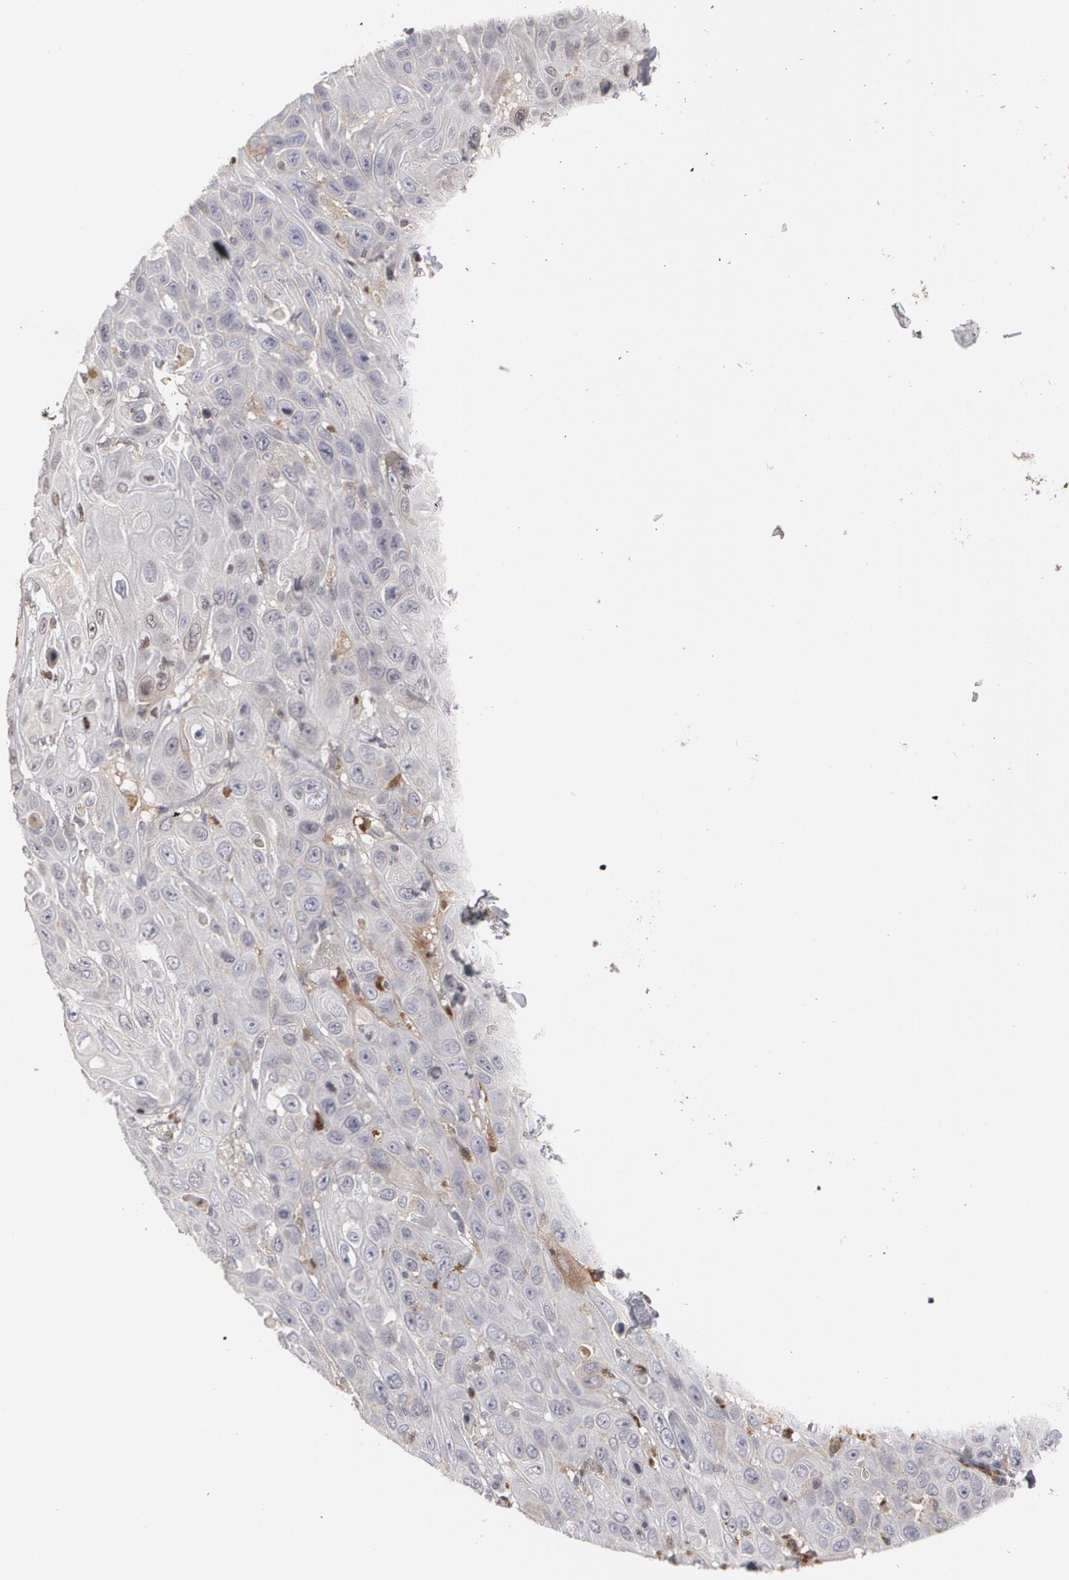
{"staining": {"intensity": "weak", "quantity": "<25%", "location": "cytoplasmic/membranous"}, "tissue": "skin cancer", "cell_type": "Tumor cells", "image_type": "cancer", "snomed": [{"axis": "morphology", "description": "Squamous cell carcinoma, NOS"}, {"axis": "topography", "description": "Skin"}], "caption": "This is an IHC histopathology image of skin cancer. There is no positivity in tumor cells.", "gene": "LRG1", "patient": {"sex": "male", "age": 84}}